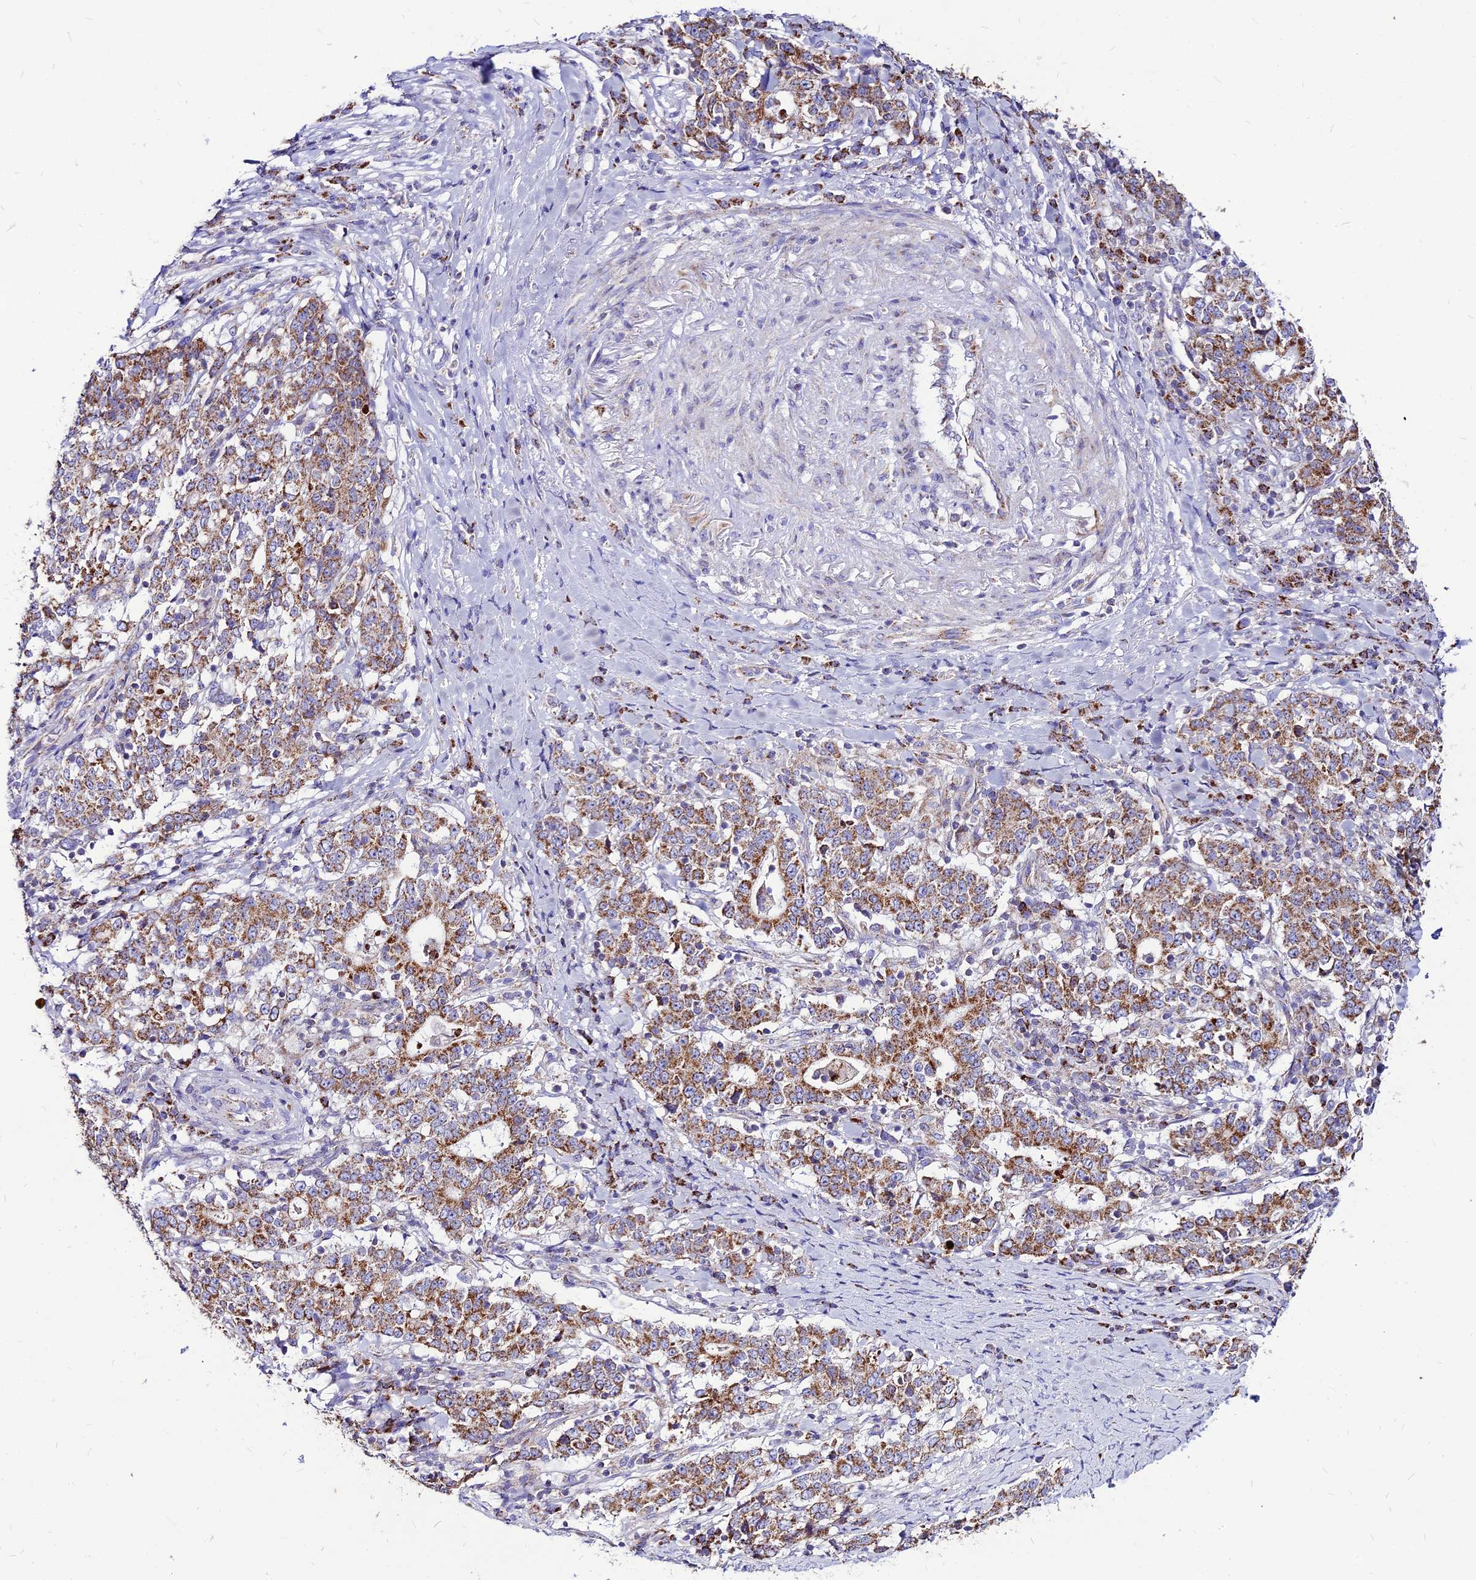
{"staining": {"intensity": "moderate", "quantity": ">75%", "location": "cytoplasmic/membranous"}, "tissue": "stomach cancer", "cell_type": "Tumor cells", "image_type": "cancer", "snomed": [{"axis": "morphology", "description": "Adenocarcinoma, NOS"}, {"axis": "topography", "description": "Stomach"}], "caption": "Human stomach adenocarcinoma stained with a brown dye reveals moderate cytoplasmic/membranous positive expression in approximately >75% of tumor cells.", "gene": "ECI1", "patient": {"sex": "male", "age": 59}}